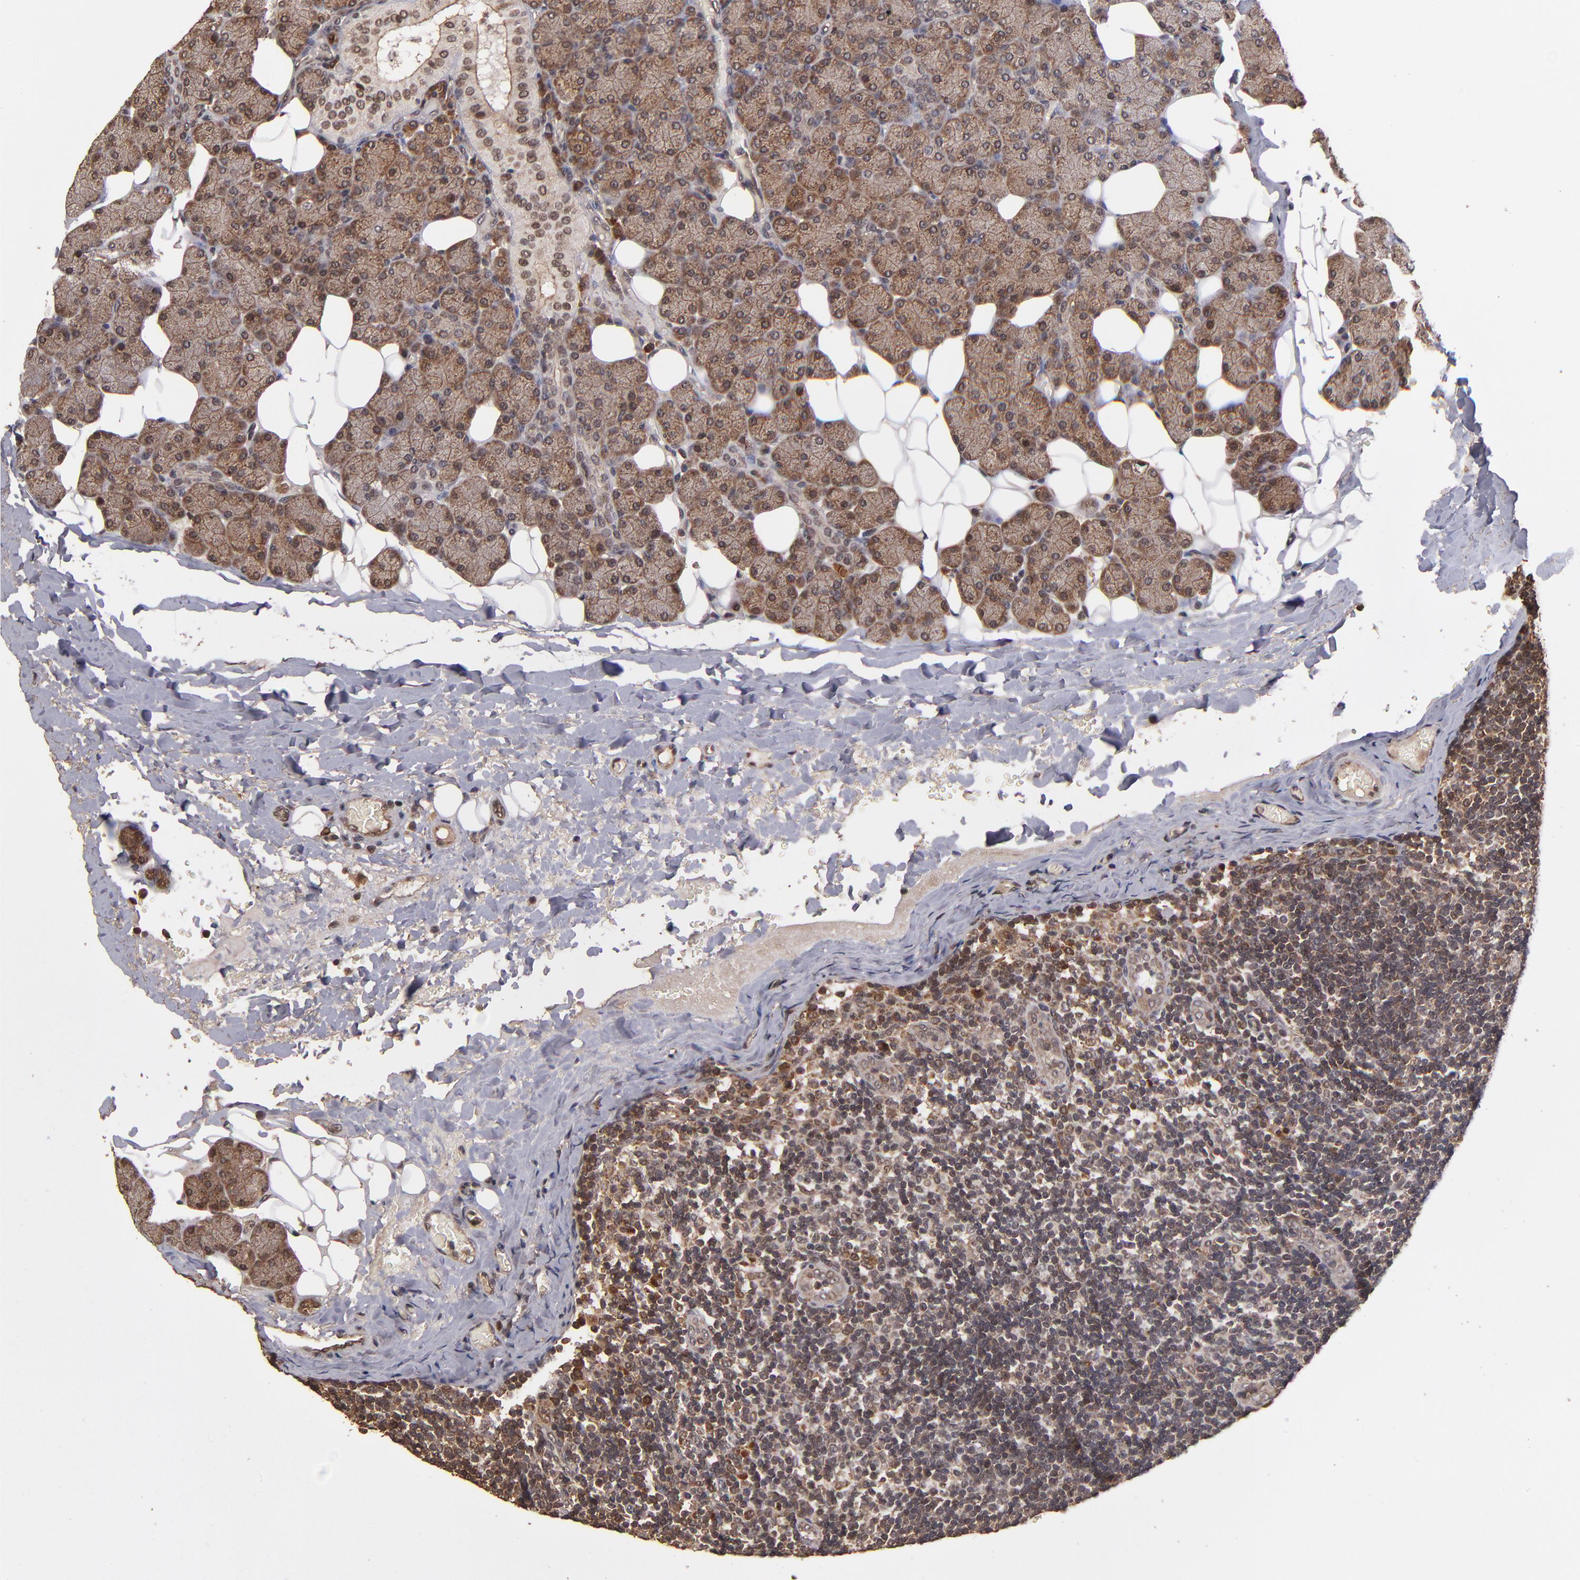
{"staining": {"intensity": "moderate", "quantity": ">75%", "location": "cytoplasmic/membranous"}, "tissue": "lymph node", "cell_type": "Germinal center cells", "image_type": "normal", "snomed": [{"axis": "morphology", "description": "Normal tissue, NOS"}, {"axis": "topography", "description": "Lymph node"}, {"axis": "topography", "description": "Salivary gland"}], "caption": "A medium amount of moderate cytoplasmic/membranous positivity is appreciated in about >75% of germinal center cells in normal lymph node. (brown staining indicates protein expression, while blue staining denotes nuclei).", "gene": "NFE2L2", "patient": {"sex": "male", "age": 8}}